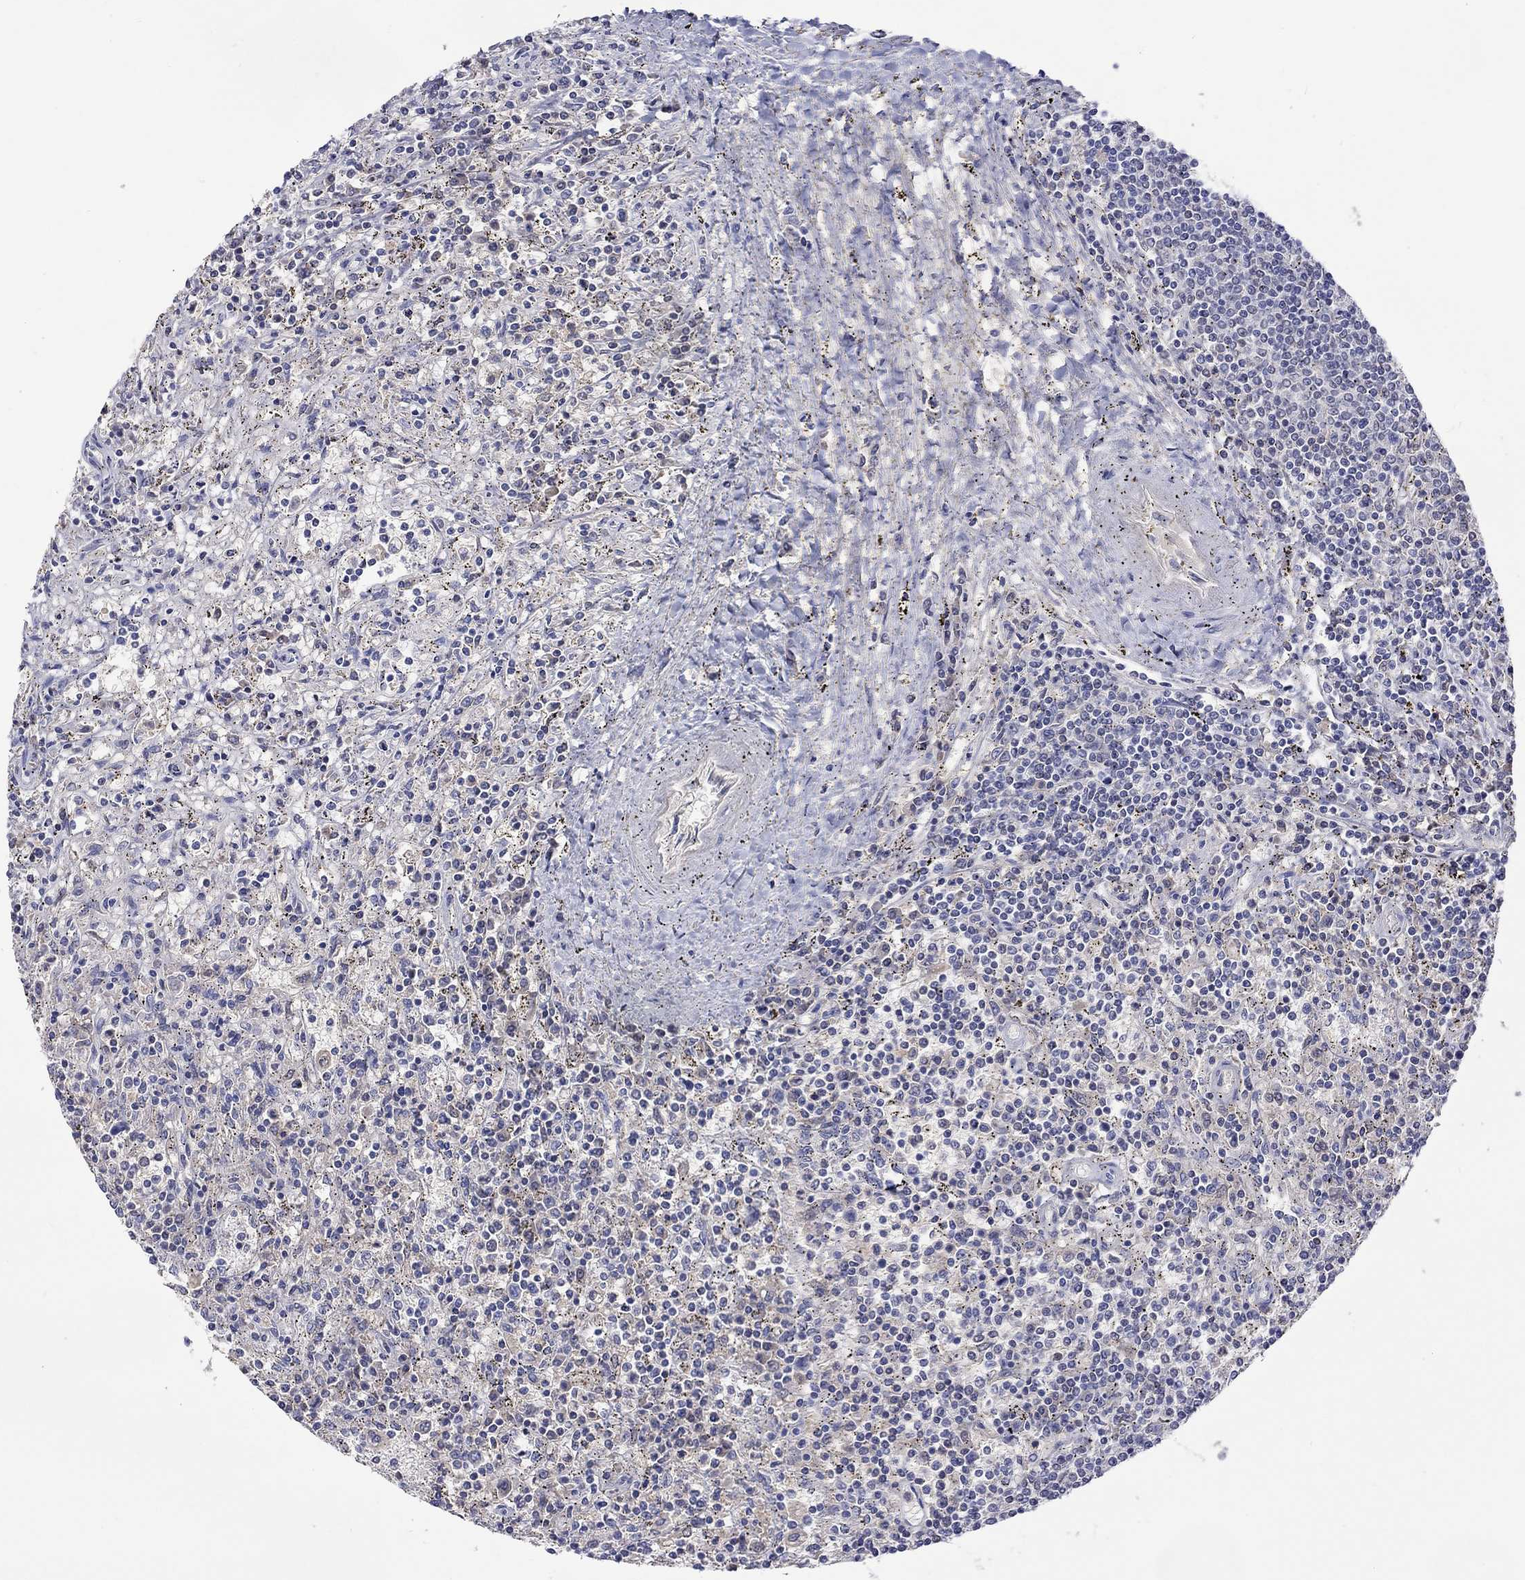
{"staining": {"intensity": "negative", "quantity": "none", "location": "none"}, "tissue": "lymphoma", "cell_type": "Tumor cells", "image_type": "cancer", "snomed": [{"axis": "morphology", "description": "Malignant lymphoma, non-Hodgkin's type, Low grade"}, {"axis": "topography", "description": "Spleen"}], "caption": "Immunohistochemistry of human low-grade malignant lymphoma, non-Hodgkin's type demonstrates no positivity in tumor cells.", "gene": "LRFN4", "patient": {"sex": "male", "age": 62}}